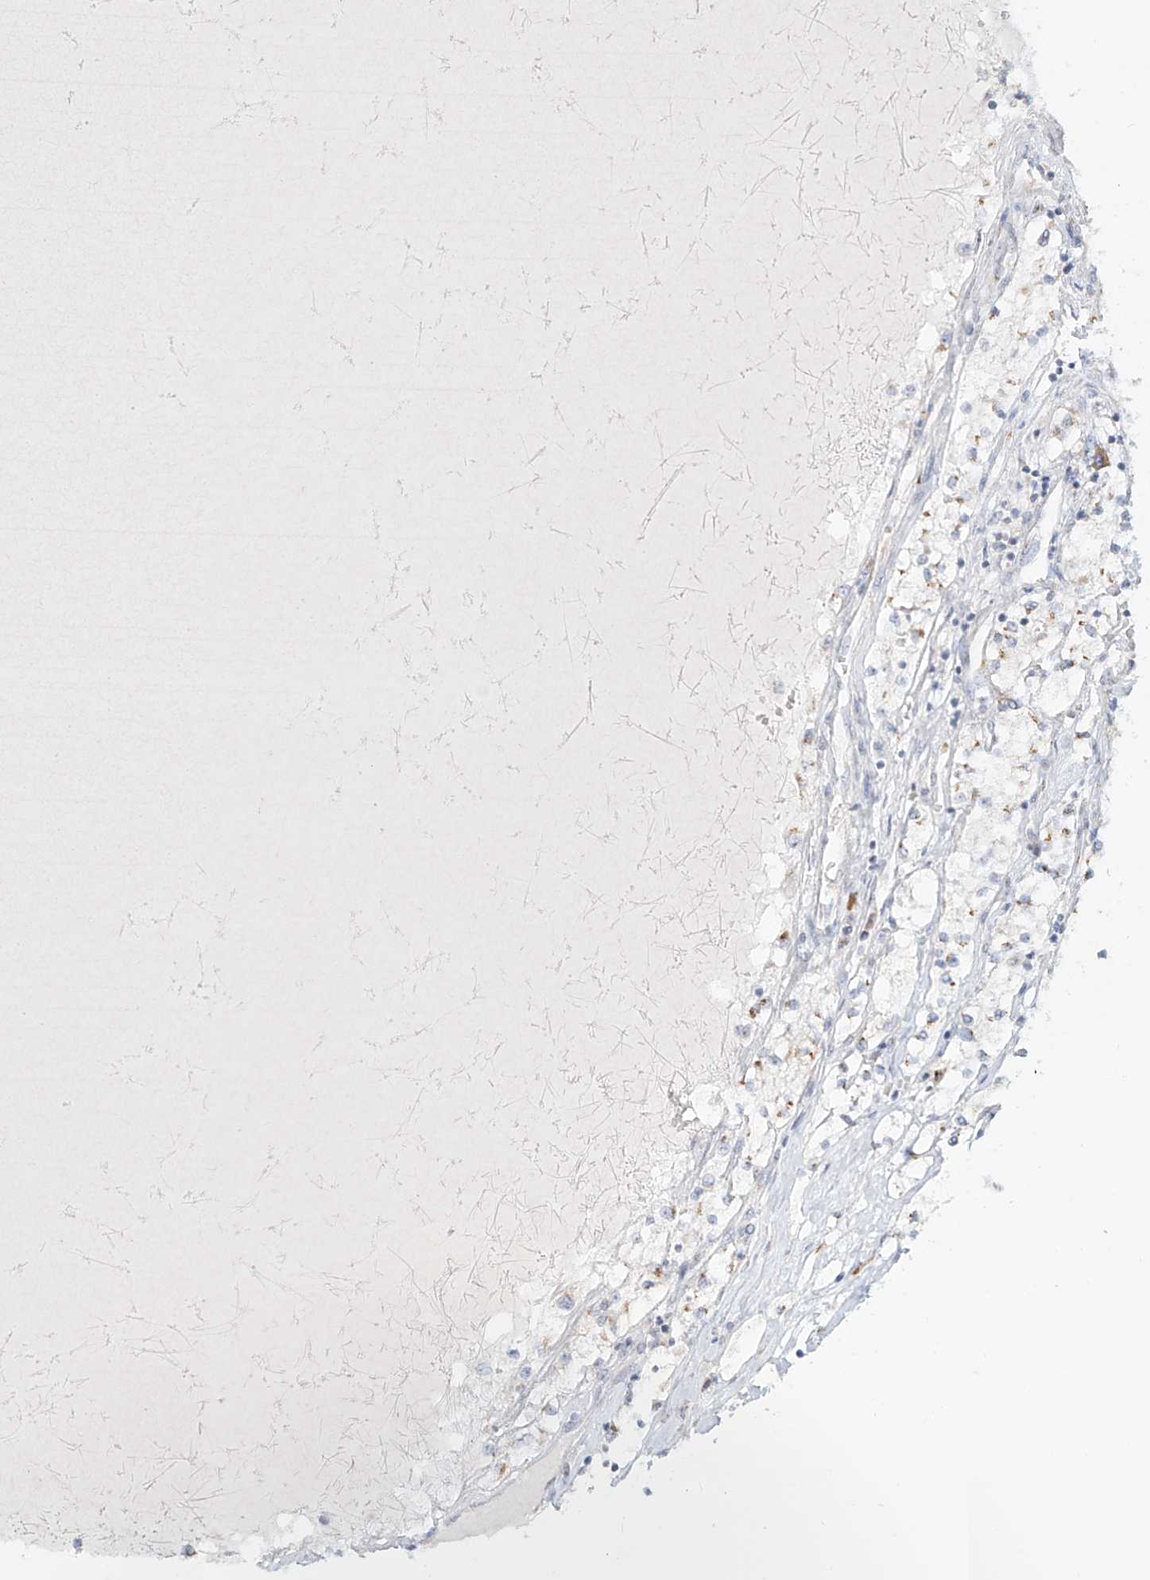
{"staining": {"intensity": "weak", "quantity": "<25%", "location": "cytoplasmic/membranous"}, "tissue": "renal cancer", "cell_type": "Tumor cells", "image_type": "cancer", "snomed": [{"axis": "morphology", "description": "Normal tissue, NOS"}, {"axis": "morphology", "description": "Adenocarcinoma, NOS"}, {"axis": "topography", "description": "Kidney"}], "caption": "Renal adenocarcinoma was stained to show a protein in brown. There is no significant expression in tumor cells. Brightfield microscopy of immunohistochemistry stained with DAB (brown) and hematoxylin (blue), captured at high magnification.", "gene": "BSDC1", "patient": {"sex": "male", "age": 68}}